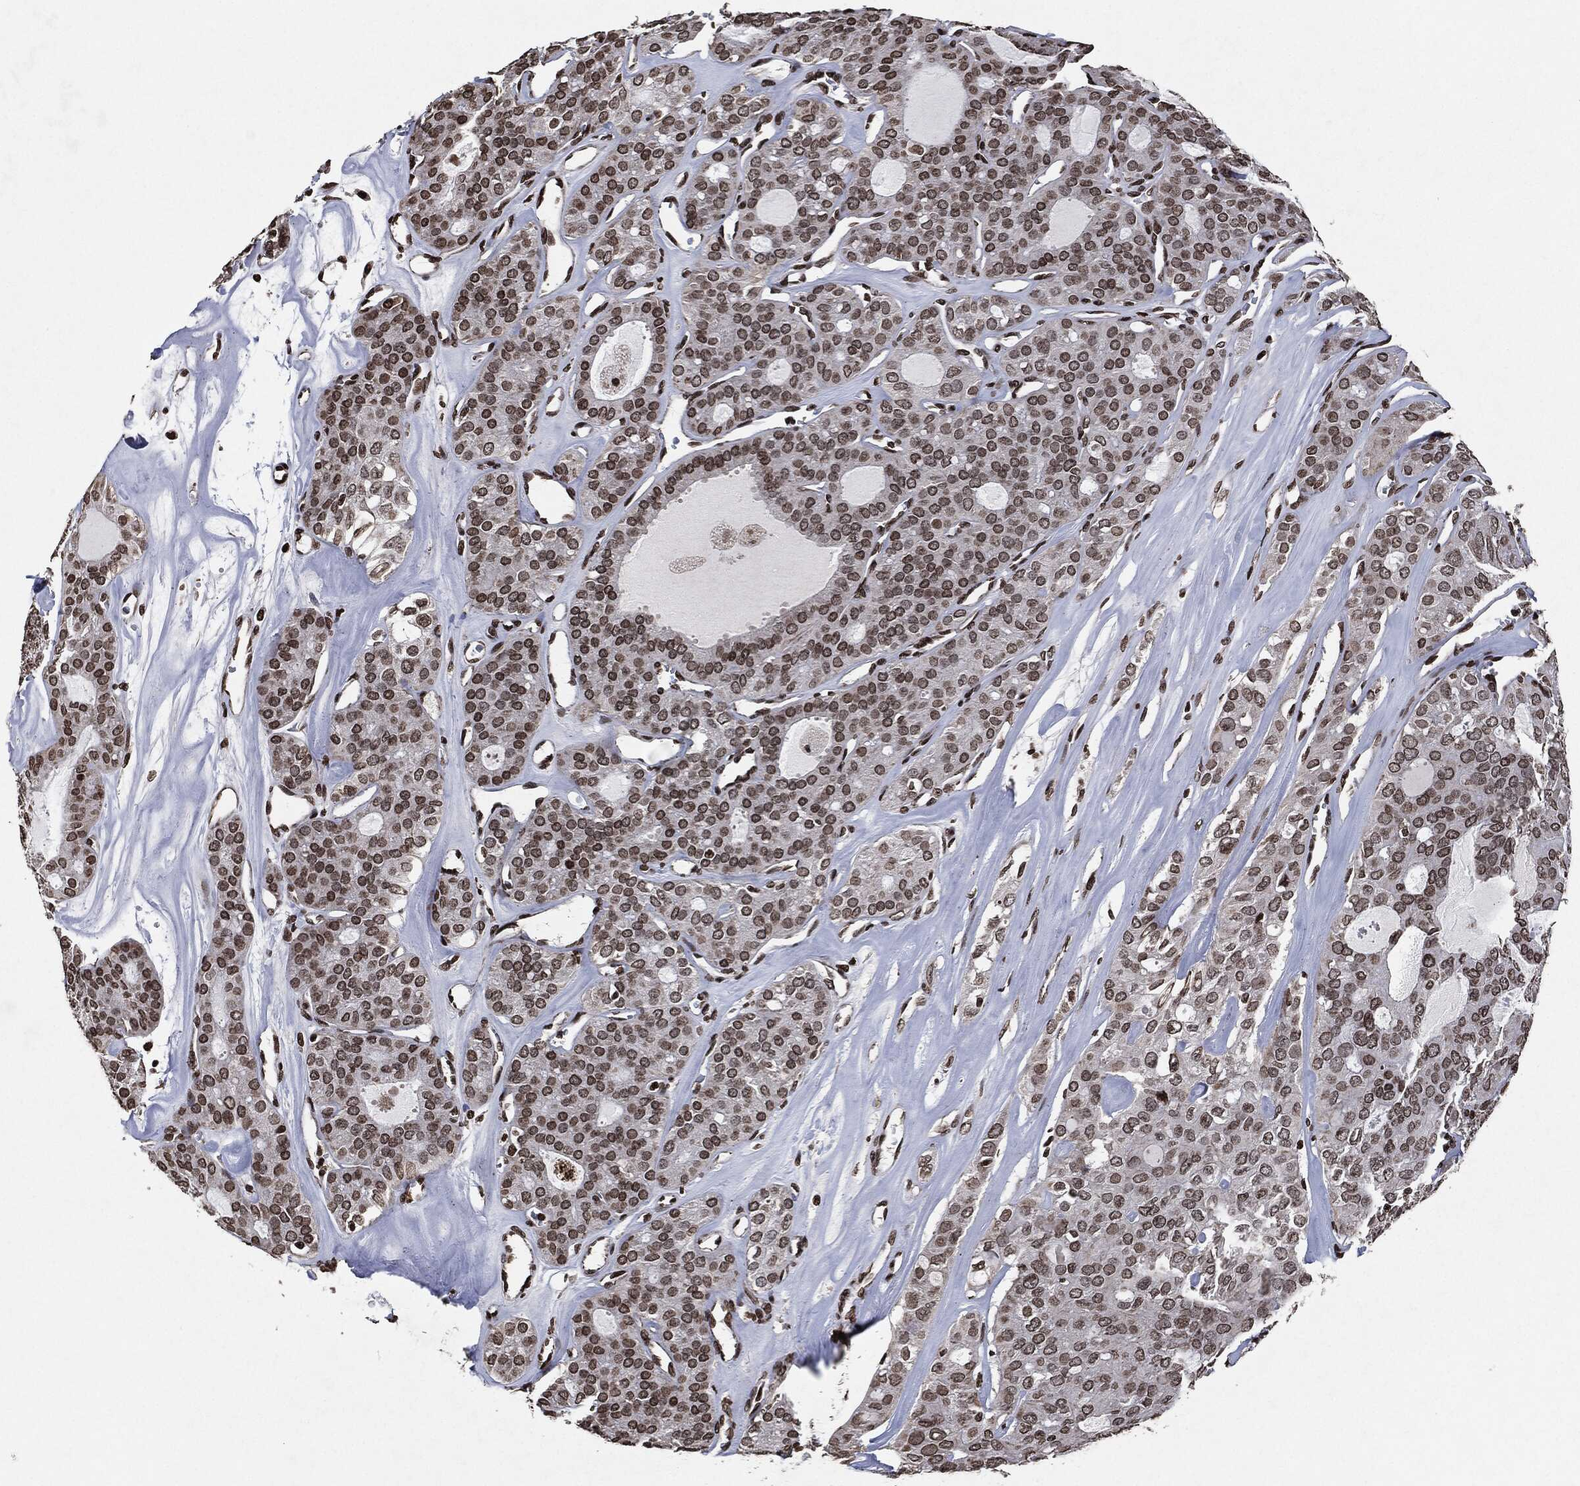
{"staining": {"intensity": "moderate", "quantity": "25%-75%", "location": "nuclear"}, "tissue": "thyroid cancer", "cell_type": "Tumor cells", "image_type": "cancer", "snomed": [{"axis": "morphology", "description": "Follicular adenoma carcinoma, NOS"}, {"axis": "topography", "description": "Thyroid gland"}], "caption": "Protein expression analysis of thyroid cancer (follicular adenoma carcinoma) displays moderate nuclear expression in approximately 25%-75% of tumor cells.", "gene": "JUN", "patient": {"sex": "male", "age": 75}}